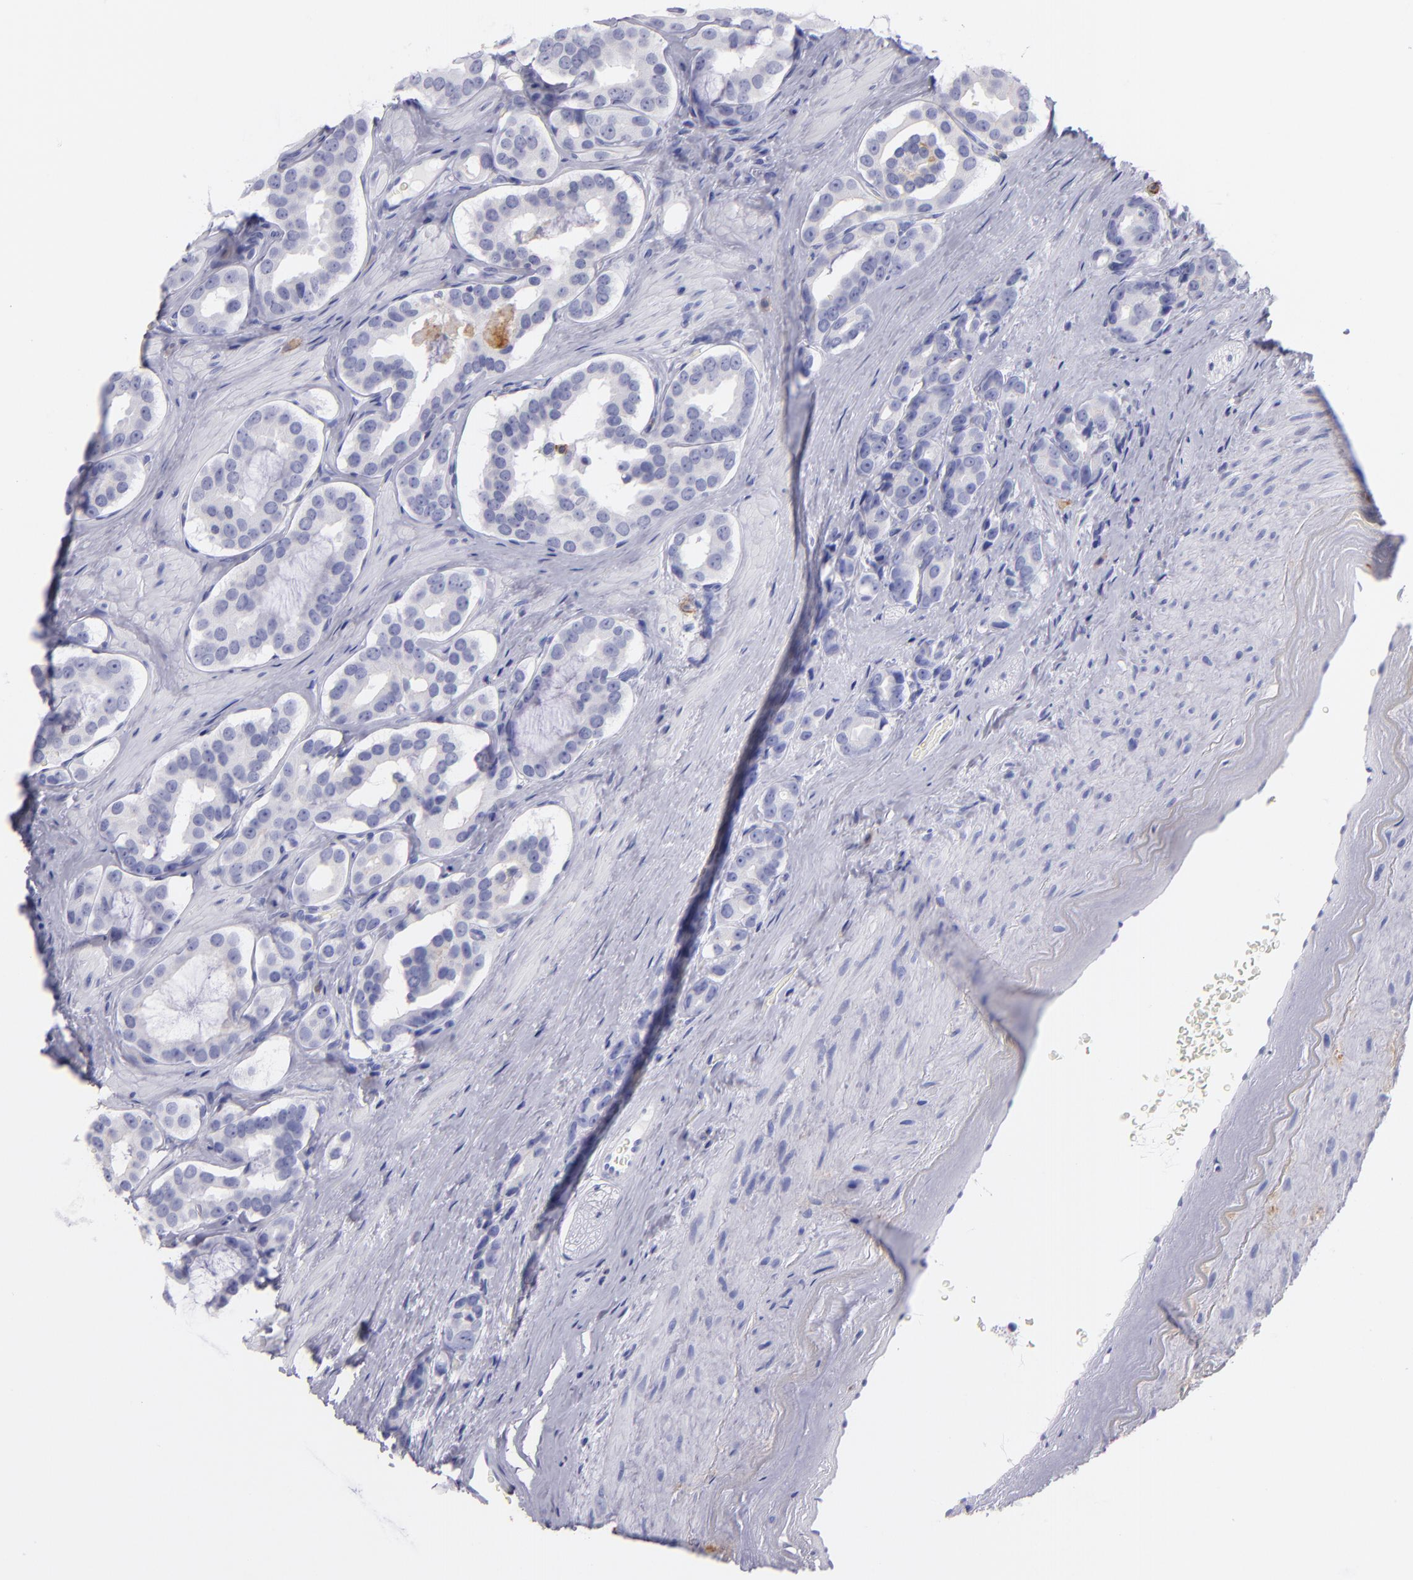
{"staining": {"intensity": "negative", "quantity": "none", "location": "none"}, "tissue": "prostate cancer", "cell_type": "Tumor cells", "image_type": "cancer", "snomed": [{"axis": "morphology", "description": "Adenocarcinoma, Low grade"}, {"axis": "topography", "description": "Prostate"}], "caption": "This is a histopathology image of immunohistochemistry staining of prostate cancer (low-grade adenocarcinoma), which shows no expression in tumor cells. (DAB (3,3'-diaminobenzidine) immunohistochemistry (IHC) visualized using brightfield microscopy, high magnification).", "gene": "CD82", "patient": {"sex": "male", "age": 59}}